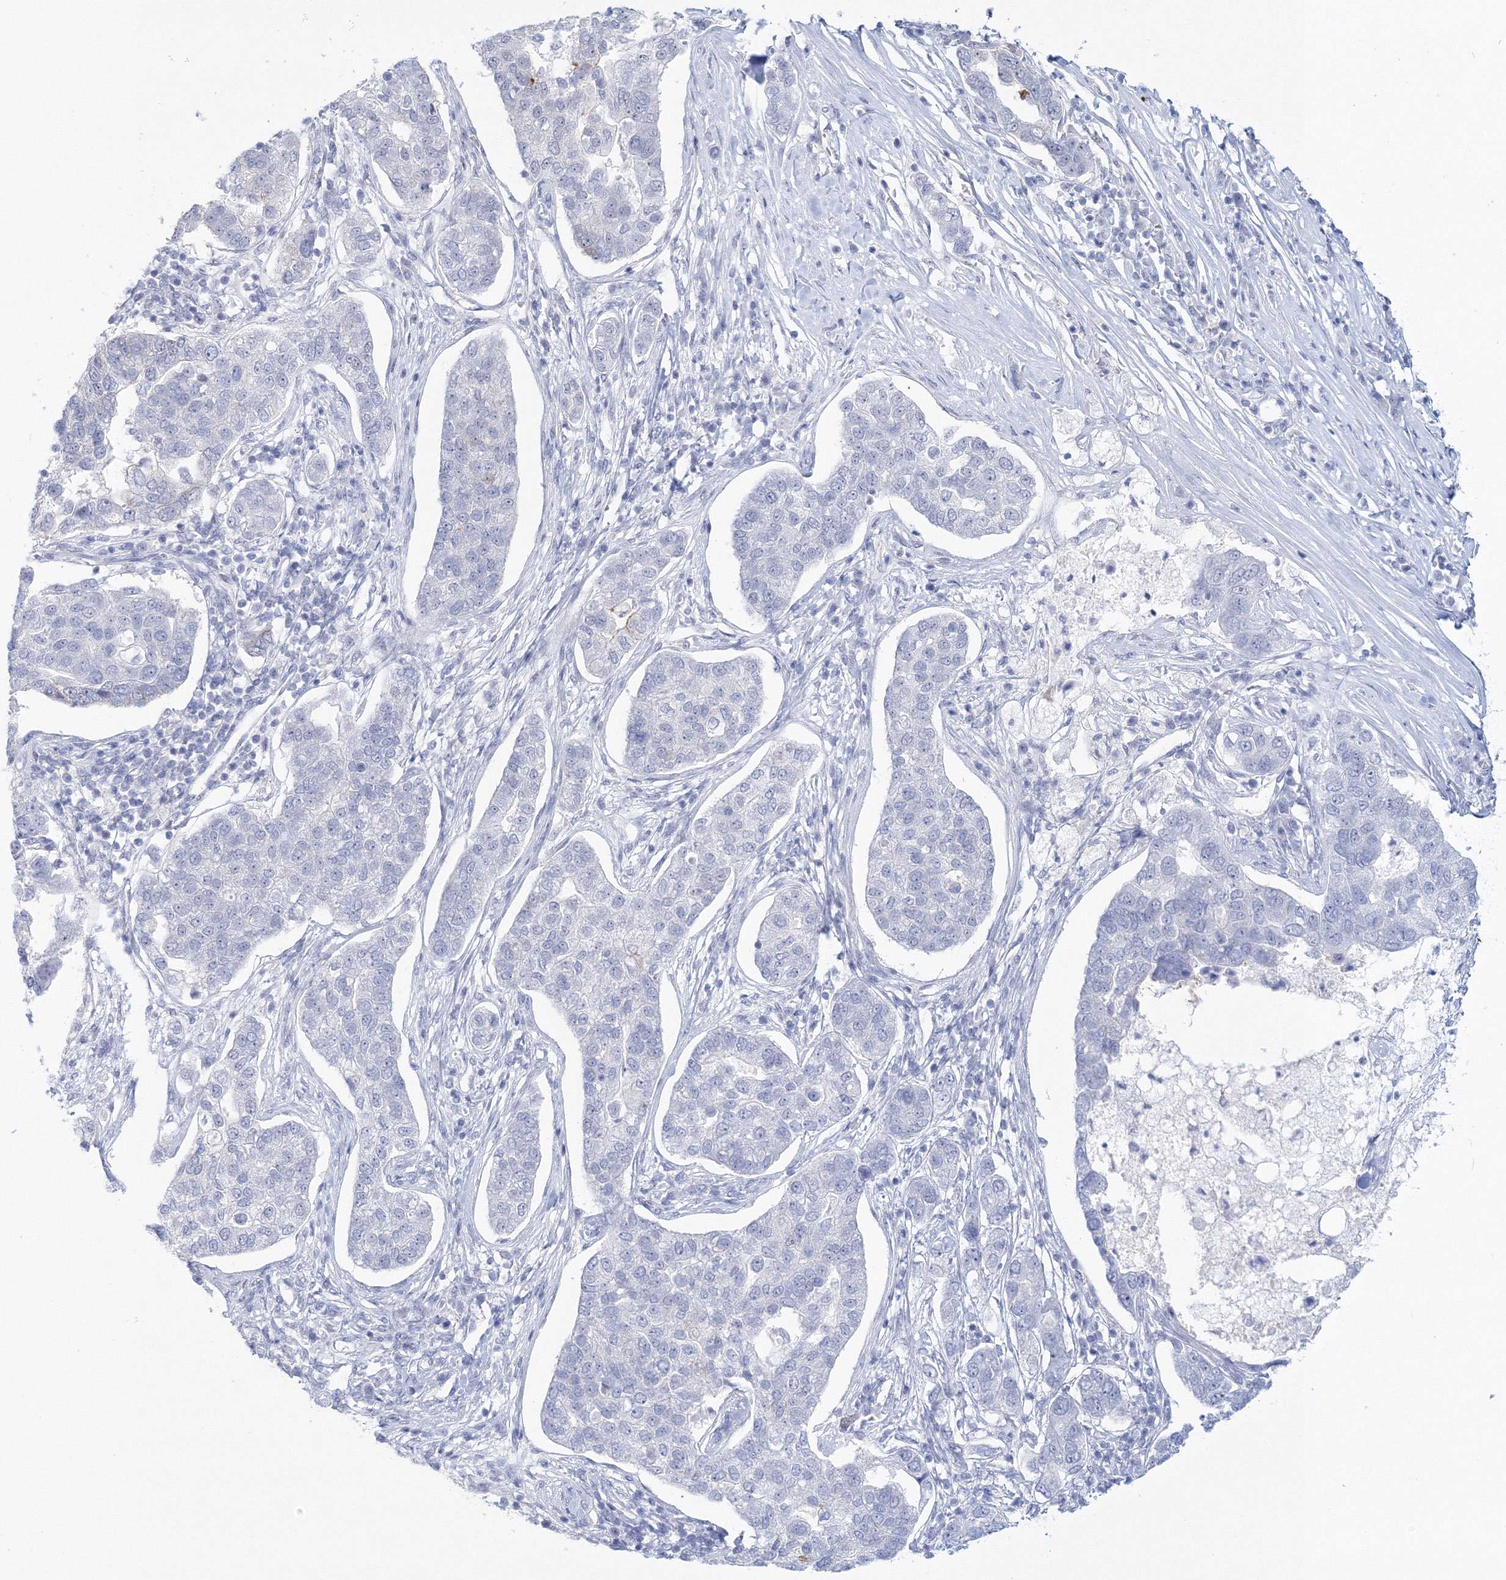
{"staining": {"intensity": "negative", "quantity": "none", "location": "none"}, "tissue": "pancreatic cancer", "cell_type": "Tumor cells", "image_type": "cancer", "snomed": [{"axis": "morphology", "description": "Adenocarcinoma, NOS"}, {"axis": "topography", "description": "Pancreas"}], "caption": "Histopathology image shows no significant protein expression in tumor cells of pancreatic adenocarcinoma. (Brightfield microscopy of DAB (3,3'-diaminobenzidine) IHC at high magnification).", "gene": "VSIG1", "patient": {"sex": "female", "age": 61}}